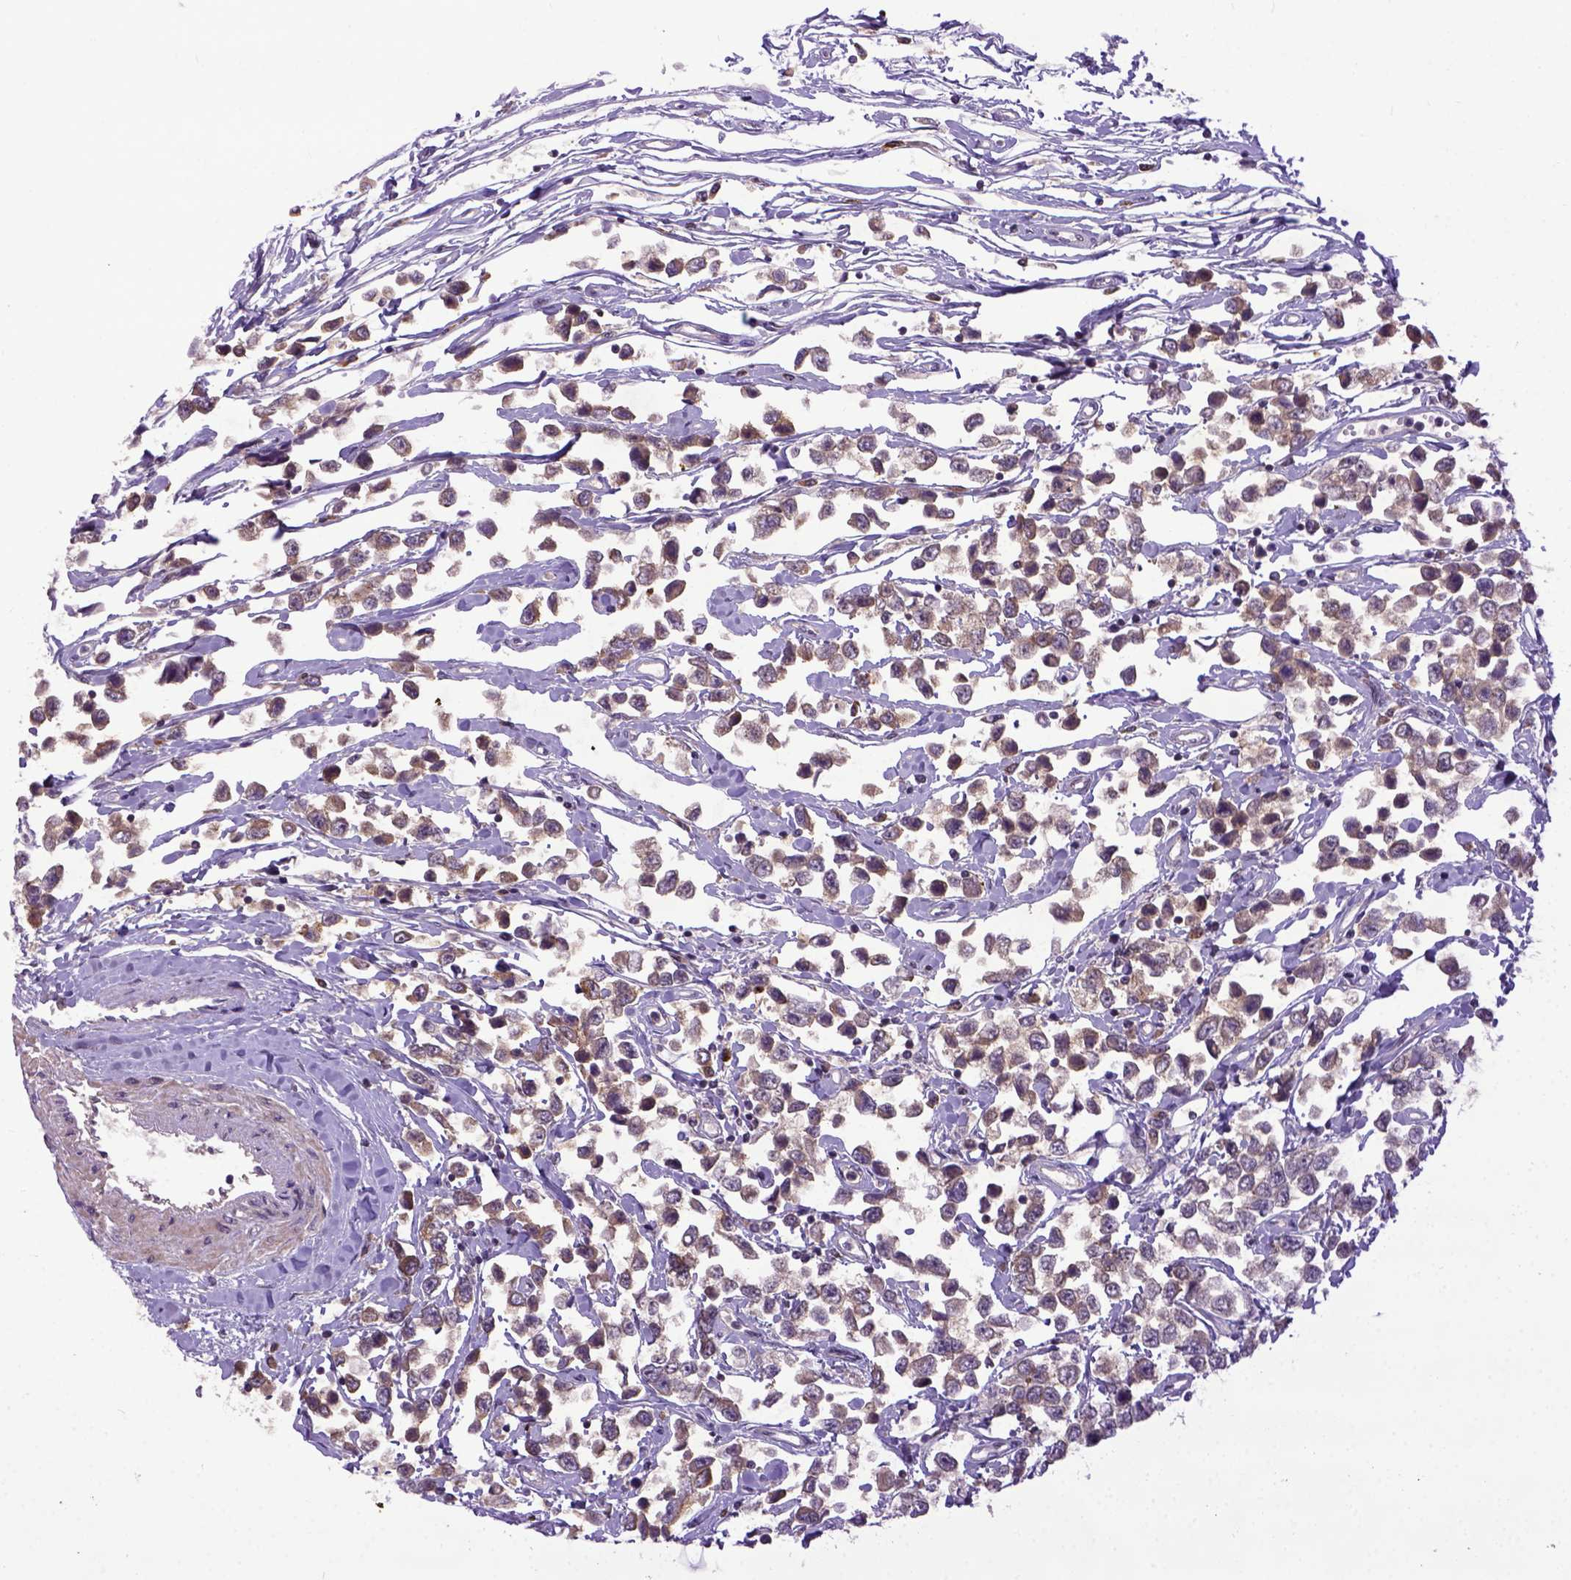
{"staining": {"intensity": "moderate", "quantity": ">75%", "location": "cytoplasmic/membranous"}, "tissue": "testis cancer", "cell_type": "Tumor cells", "image_type": "cancer", "snomed": [{"axis": "morphology", "description": "Seminoma, NOS"}, {"axis": "topography", "description": "Testis"}], "caption": "A micrograph showing moderate cytoplasmic/membranous staining in approximately >75% of tumor cells in seminoma (testis), as visualized by brown immunohistochemical staining.", "gene": "CPNE1", "patient": {"sex": "male", "age": 34}}